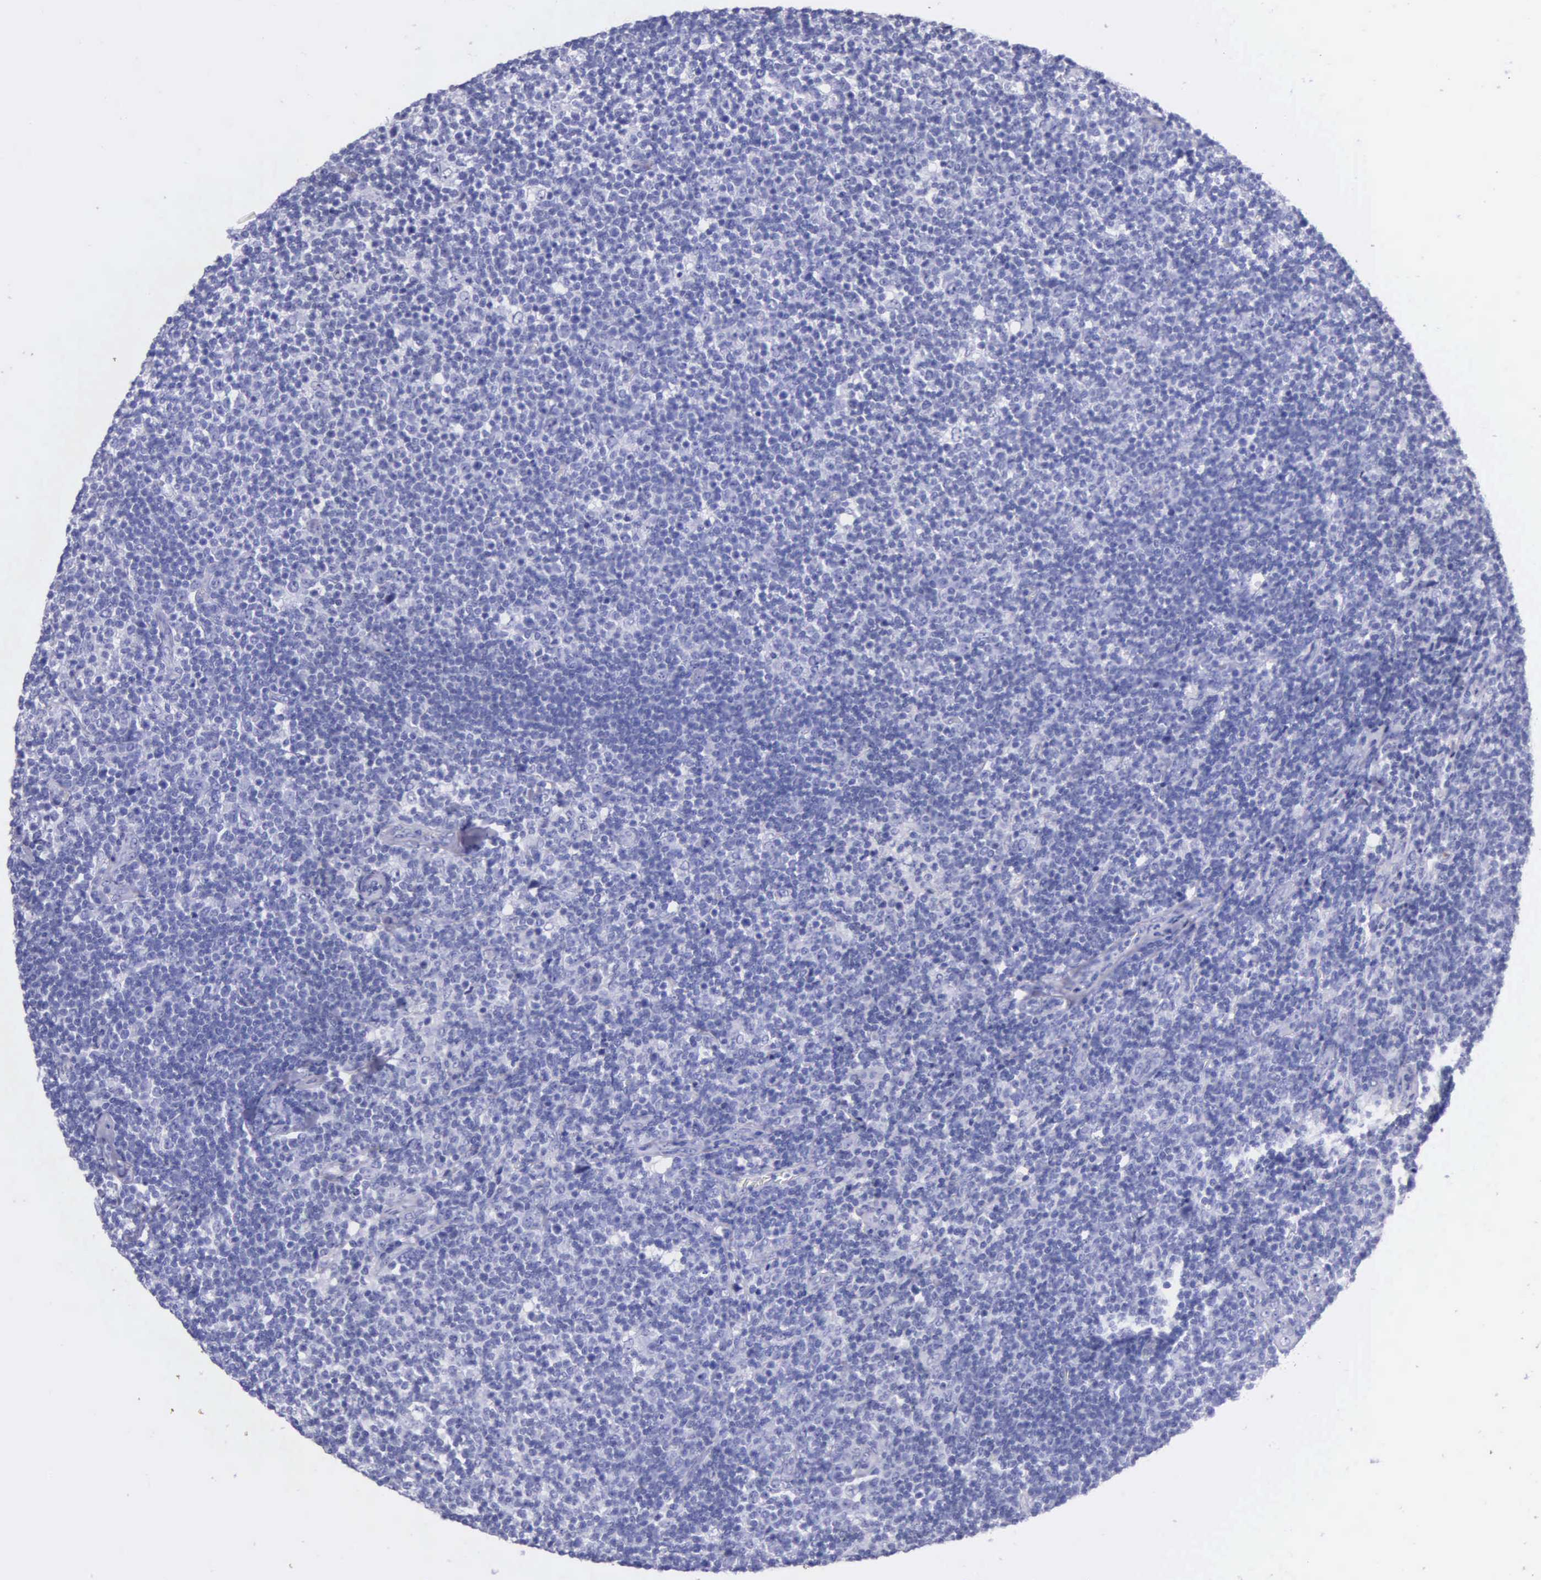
{"staining": {"intensity": "negative", "quantity": "none", "location": "none"}, "tissue": "lymphoma", "cell_type": "Tumor cells", "image_type": "cancer", "snomed": [{"axis": "morphology", "description": "Malignant lymphoma, non-Hodgkin's type, Low grade"}, {"axis": "topography", "description": "Lymph node"}], "caption": "Human lymphoma stained for a protein using immunohistochemistry exhibits no staining in tumor cells.", "gene": "KLK3", "patient": {"sex": "male", "age": 74}}